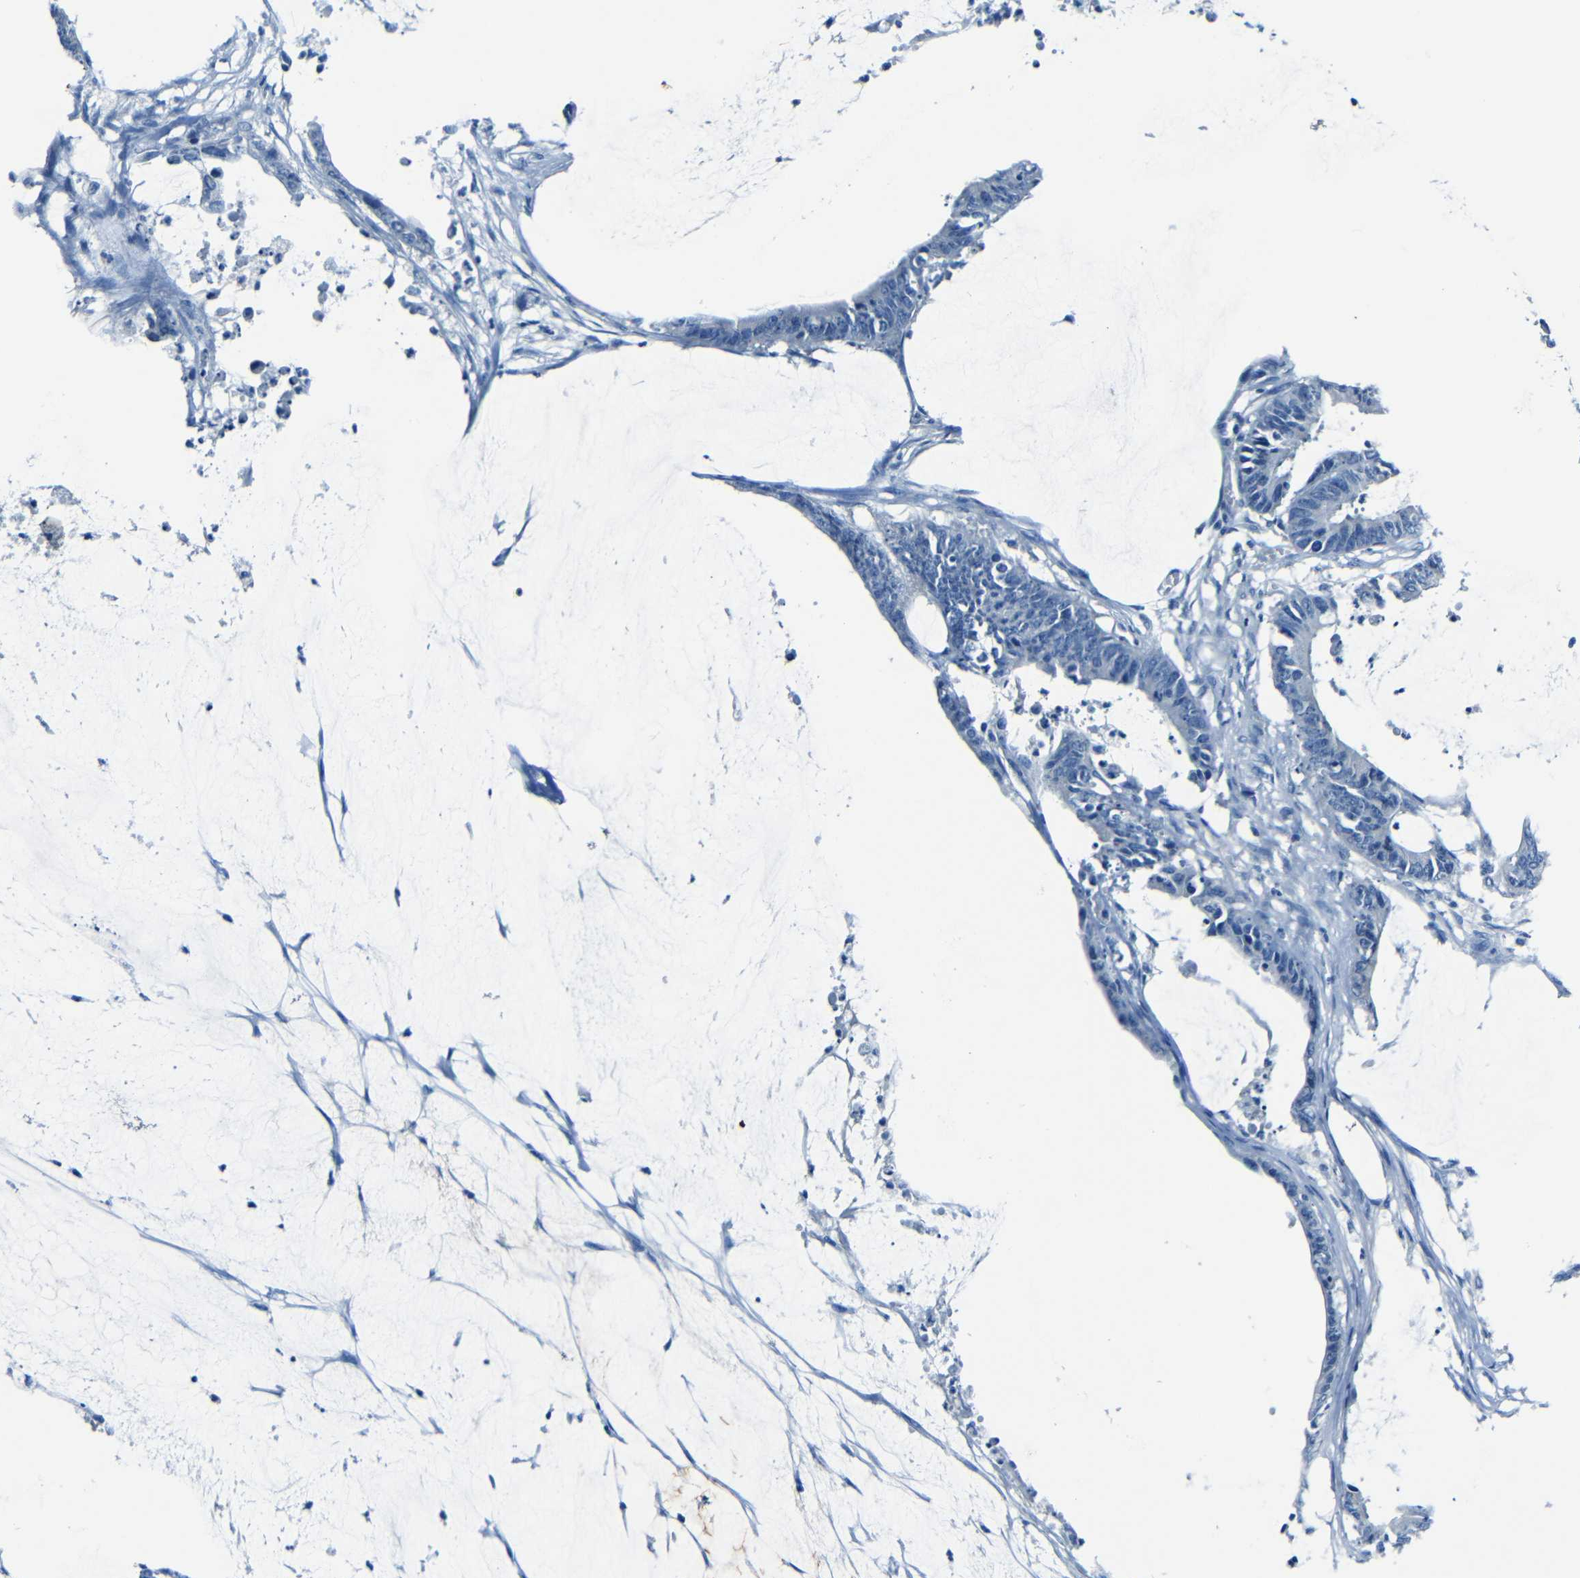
{"staining": {"intensity": "negative", "quantity": "none", "location": "none"}, "tissue": "colorectal cancer", "cell_type": "Tumor cells", "image_type": "cancer", "snomed": [{"axis": "morphology", "description": "Adenocarcinoma, NOS"}, {"axis": "topography", "description": "Rectum"}], "caption": "A photomicrograph of human colorectal cancer (adenocarcinoma) is negative for staining in tumor cells. (Stains: DAB immunohistochemistry (IHC) with hematoxylin counter stain, Microscopy: brightfield microscopy at high magnification).", "gene": "FBN2", "patient": {"sex": "female", "age": 66}}